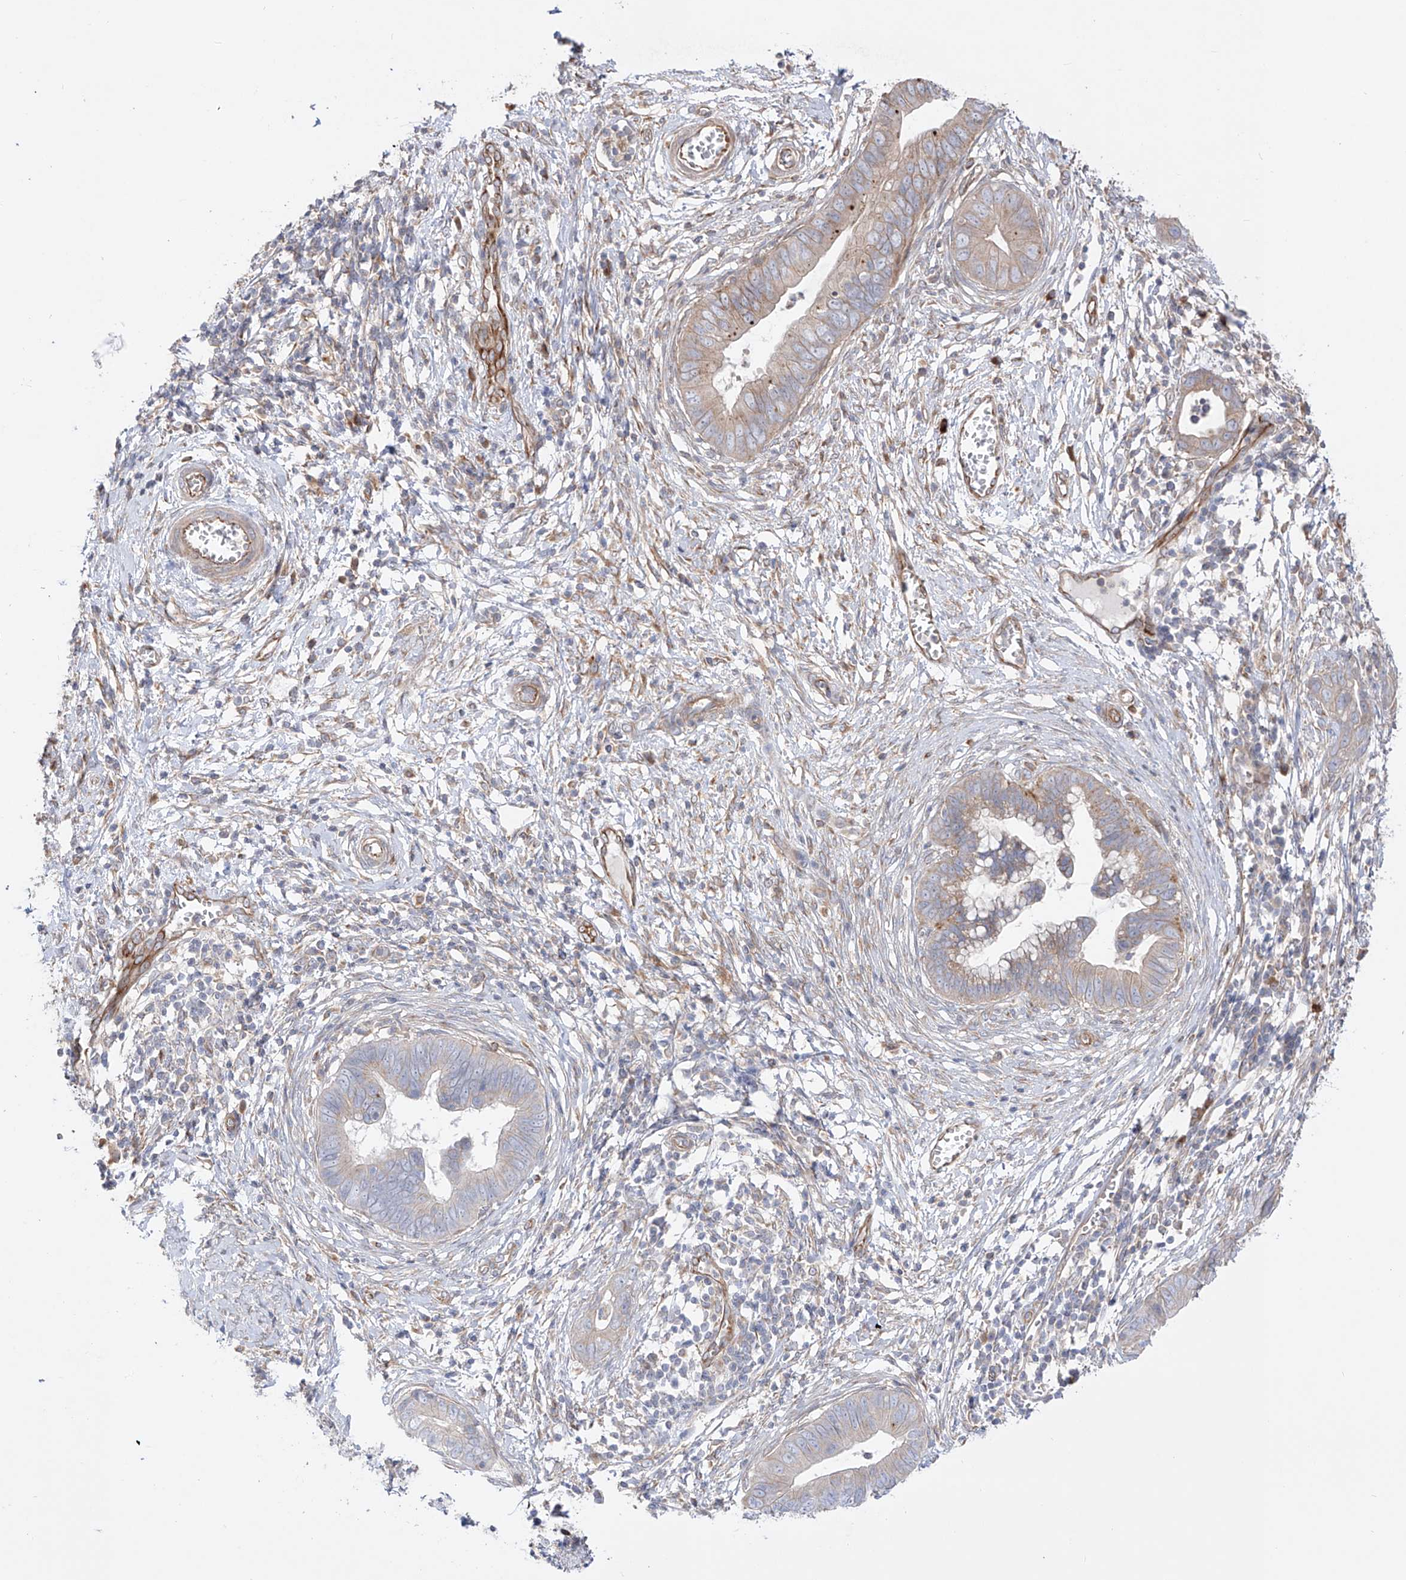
{"staining": {"intensity": "moderate", "quantity": "<25%", "location": "cytoplasmic/membranous"}, "tissue": "cervical cancer", "cell_type": "Tumor cells", "image_type": "cancer", "snomed": [{"axis": "morphology", "description": "Adenocarcinoma, NOS"}, {"axis": "topography", "description": "Cervix"}], "caption": "An image of human adenocarcinoma (cervical) stained for a protein demonstrates moderate cytoplasmic/membranous brown staining in tumor cells. The staining is performed using DAB (3,3'-diaminobenzidine) brown chromogen to label protein expression. The nuclei are counter-stained blue using hematoxylin.", "gene": "YKT6", "patient": {"sex": "female", "age": 44}}